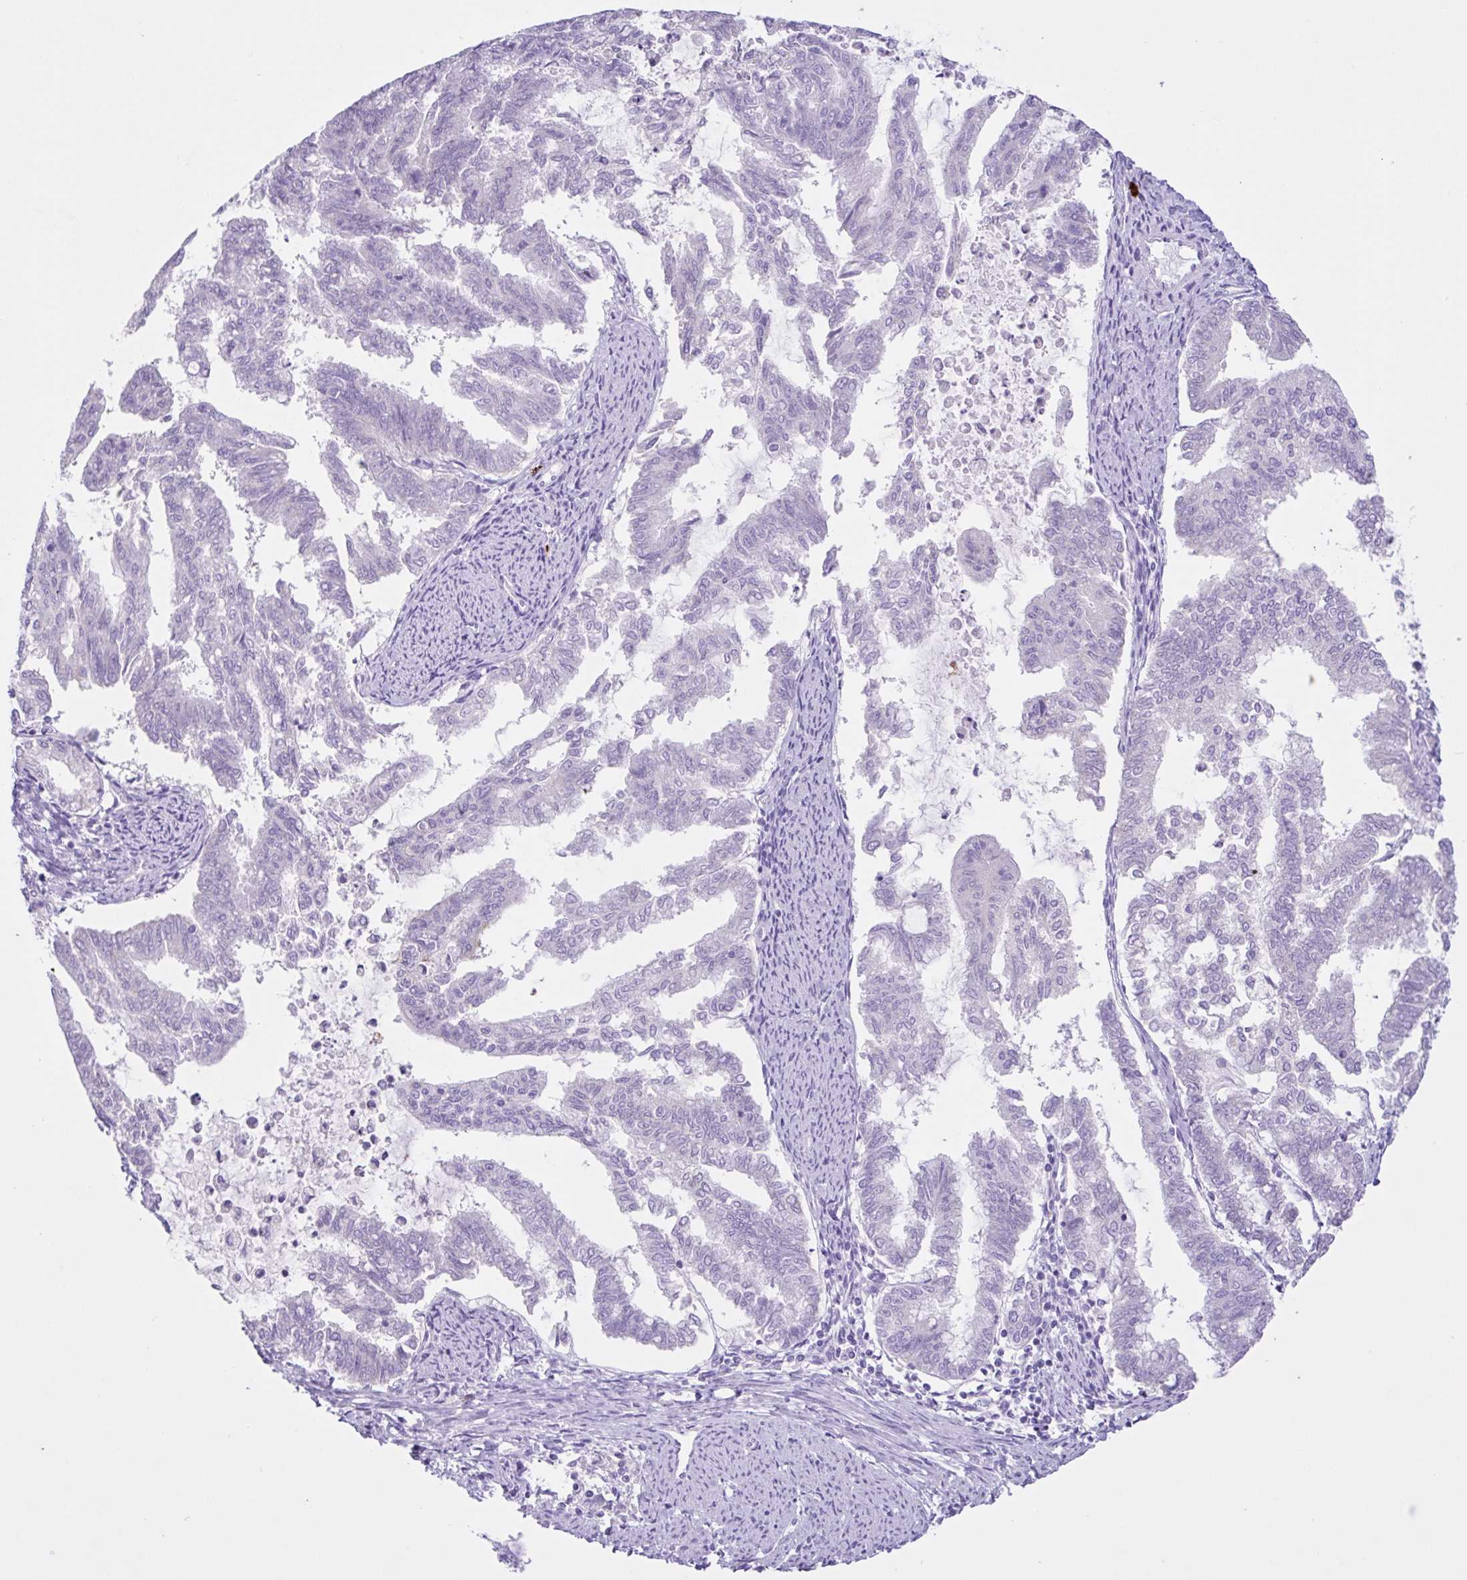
{"staining": {"intensity": "negative", "quantity": "none", "location": "none"}, "tissue": "endometrial cancer", "cell_type": "Tumor cells", "image_type": "cancer", "snomed": [{"axis": "morphology", "description": "Adenocarcinoma, NOS"}, {"axis": "topography", "description": "Endometrium"}], "caption": "Tumor cells show no significant protein expression in endometrial cancer.", "gene": "CST11", "patient": {"sex": "female", "age": 79}}